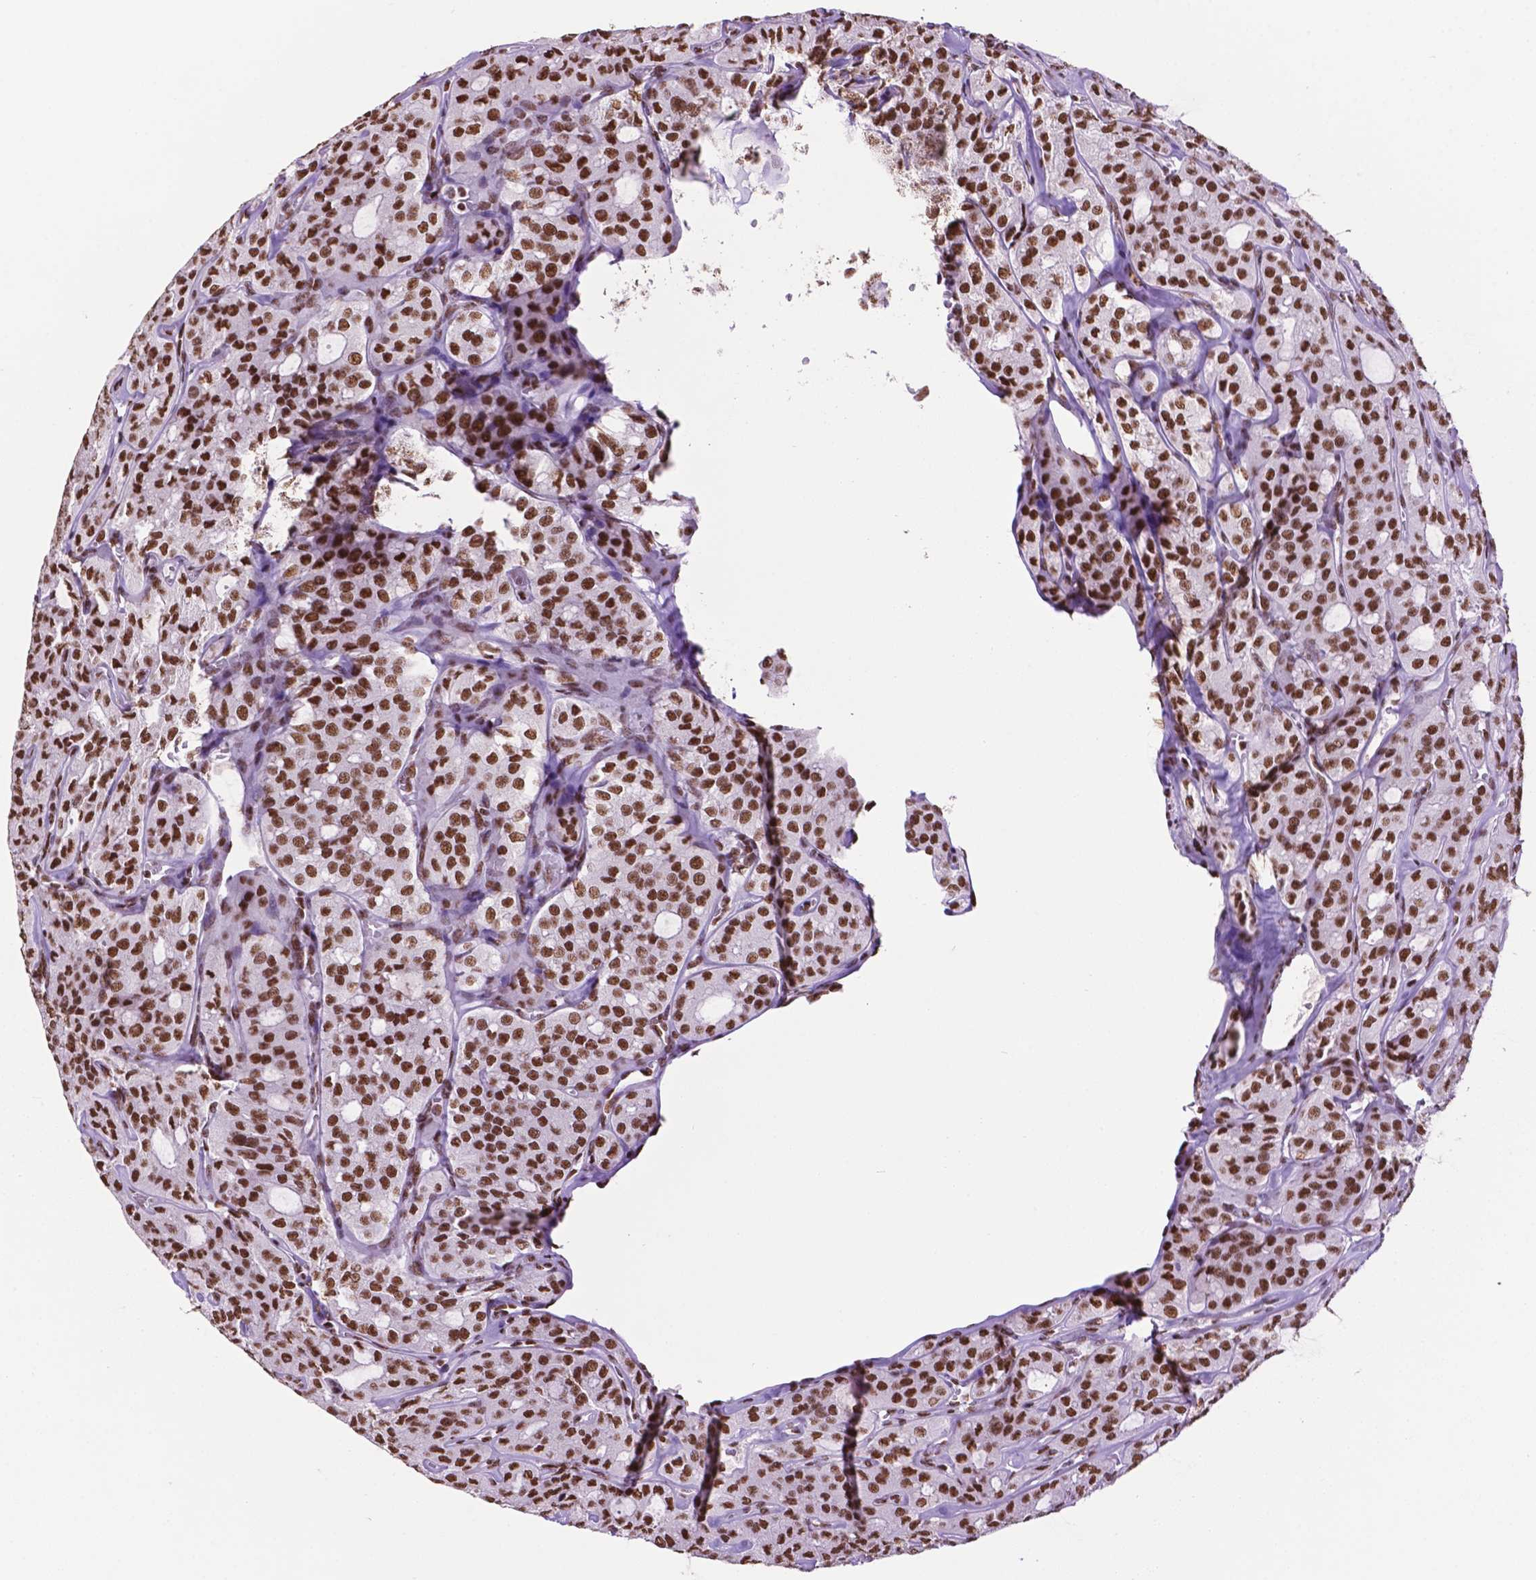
{"staining": {"intensity": "strong", "quantity": ">75%", "location": "nuclear"}, "tissue": "thyroid cancer", "cell_type": "Tumor cells", "image_type": "cancer", "snomed": [{"axis": "morphology", "description": "Follicular adenoma carcinoma, NOS"}, {"axis": "topography", "description": "Thyroid gland"}], "caption": "This is a micrograph of IHC staining of thyroid cancer (follicular adenoma carcinoma), which shows strong staining in the nuclear of tumor cells.", "gene": "CCAR2", "patient": {"sex": "male", "age": 75}}